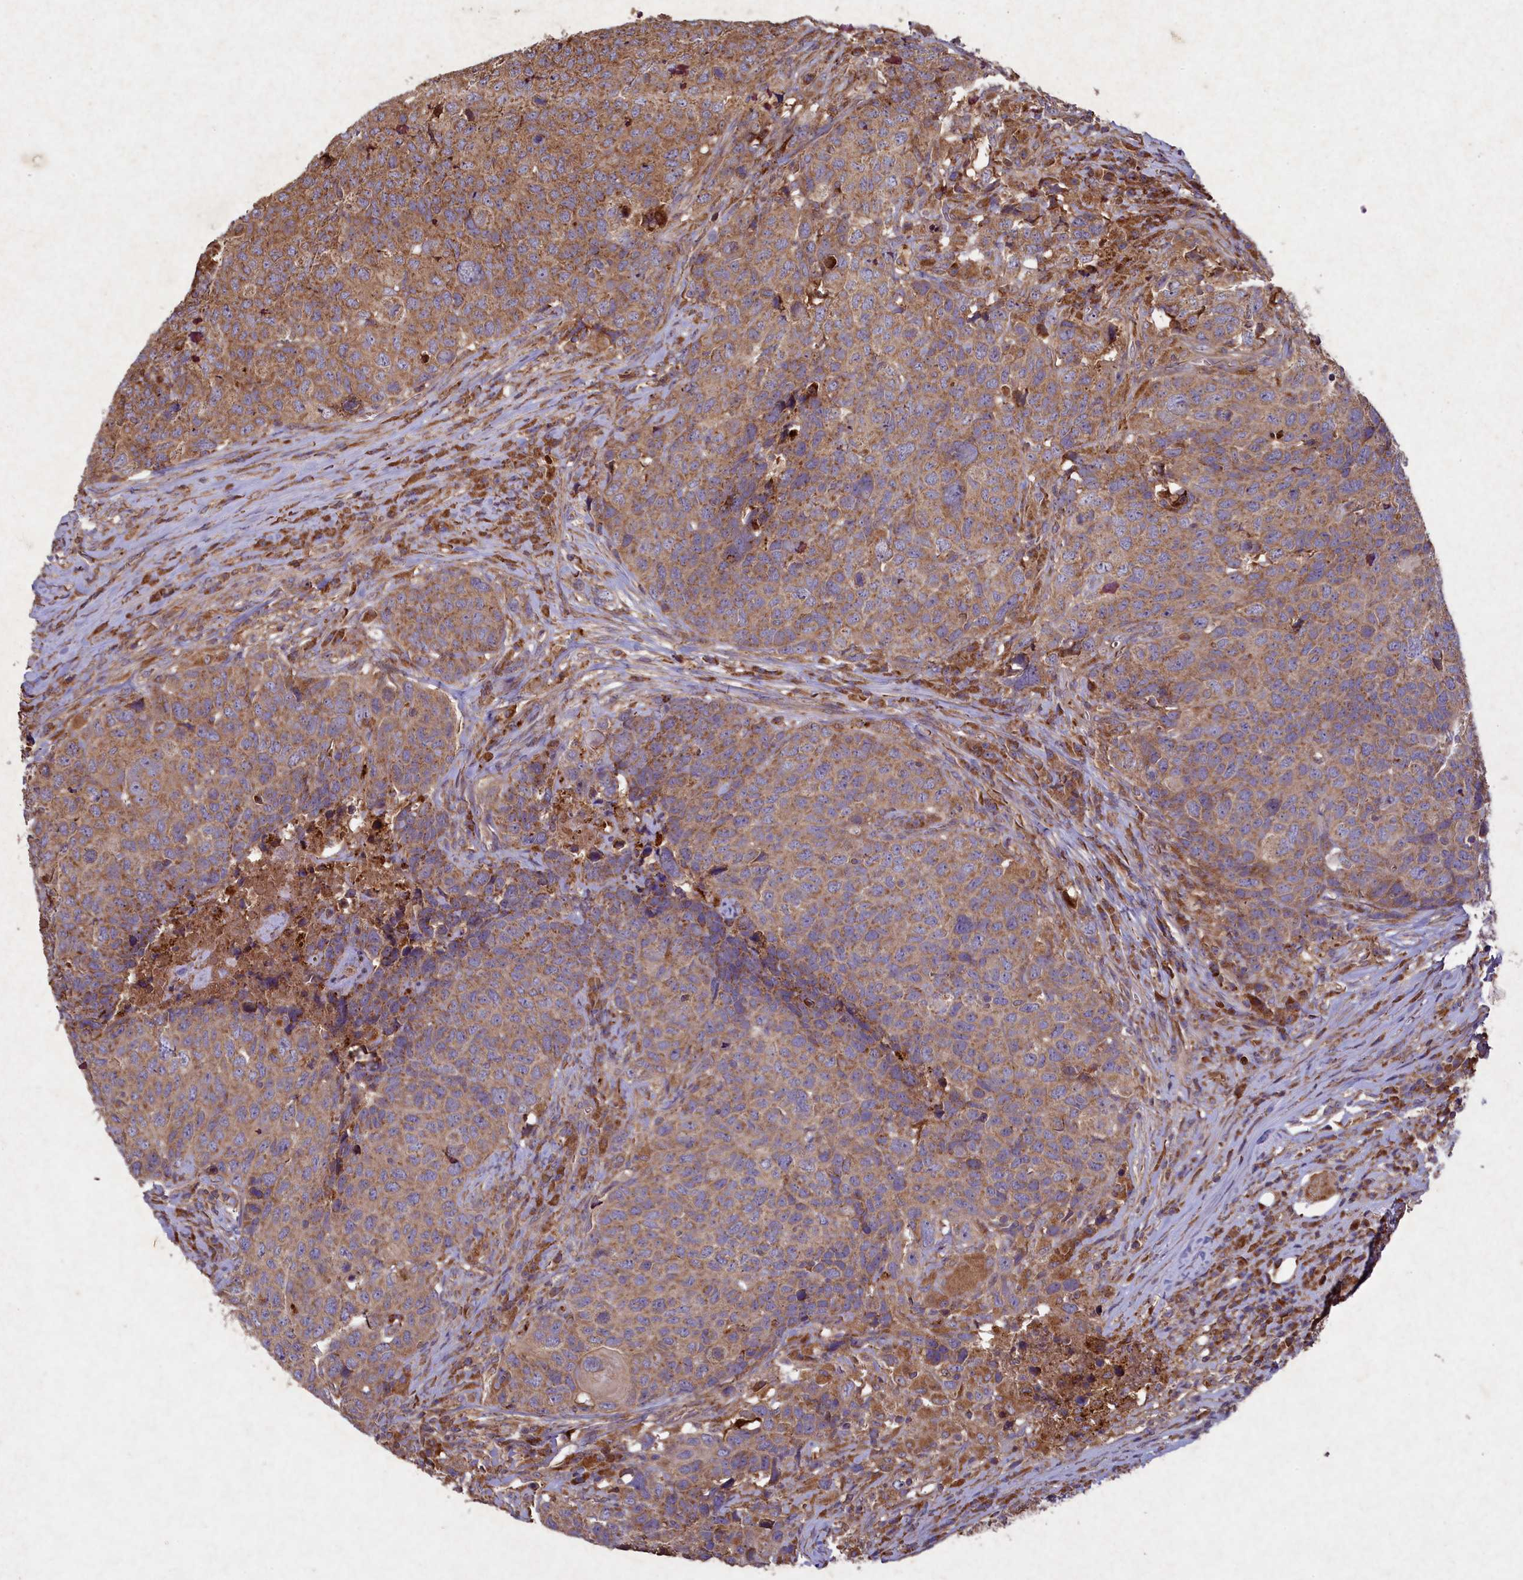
{"staining": {"intensity": "moderate", "quantity": ">75%", "location": "cytoplasmic/membranous"}, "tissue": "head and neck cancer", "cell_type": "Tumor cells", "image_type": "cancer", "snomed": [{"axis": "morphology", "description": "Squamous cell carcinoma, NOS"}, {"axis": "topography", "description": "Head-Neck"}], "caption": "Squamous cell carcinoma (head and neck) tissue displays moderate cytoplasmic/membranous positivity in about >75% of tumor cells, visualized by immunohistochemistry. (IHC, brightfield microscopy, high magnification).", "gene": "CIAO2B", "patient": {"sex": "male", "age": 66}}